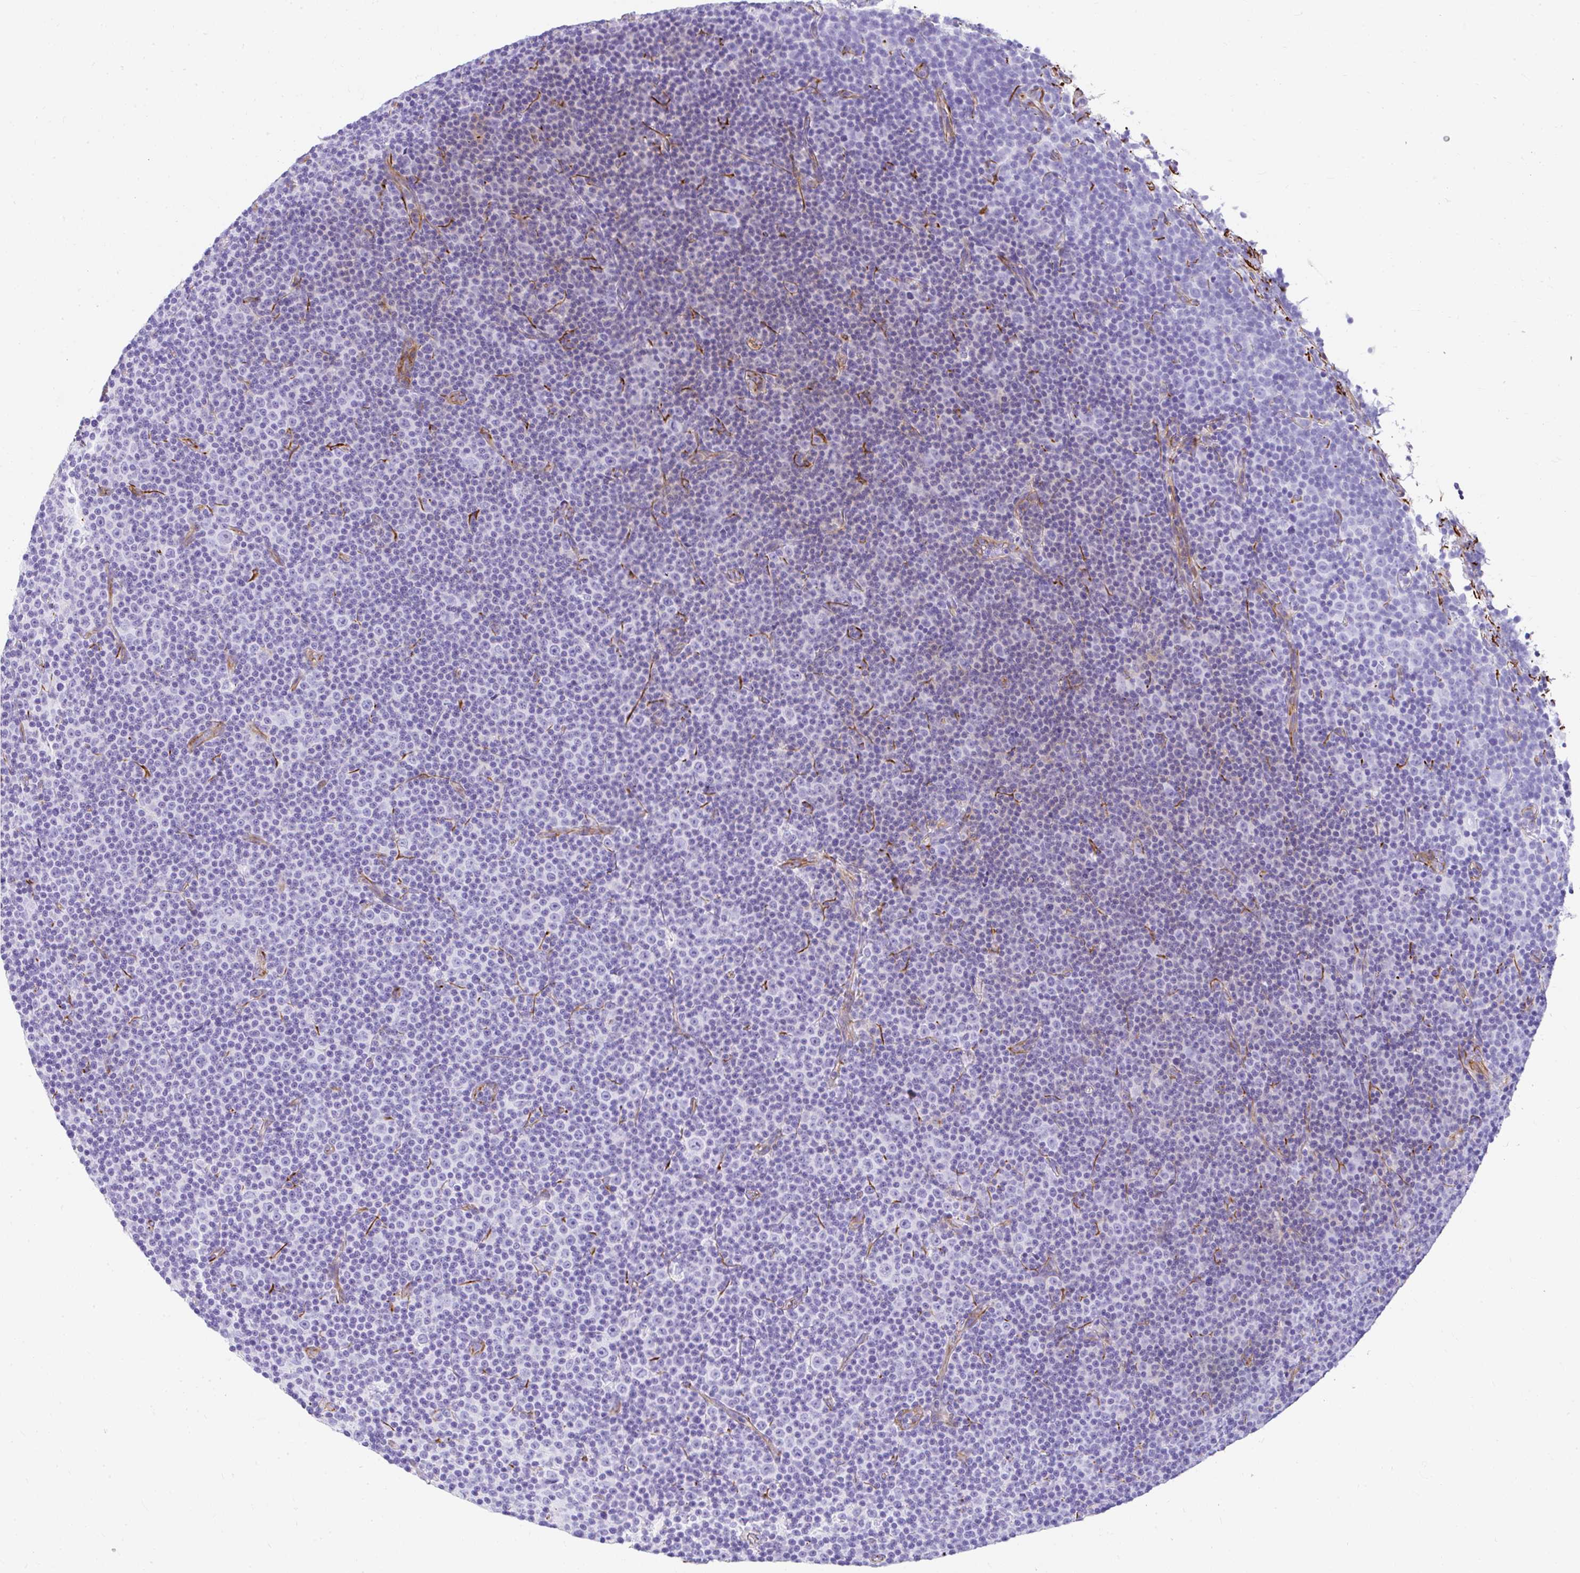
{"staining": {"intensity": "negative", "quantity": "none", "location": "none"}, "tissue": "lymphoma", "cell_type": "Tumor cells", "image_type": "cancer", "snomed": [{"axis": "morphology", "description": "Malignant lymphoma, non-Hodgkin's type, Low grade"}, {"axis": "topography", "description": "Lymph node"}], "caption": "Tumor cells show no significant protein positivity in lymphoma.", "gene": "DEPDC5", "patient": {"sex": "female", "age": 67}}